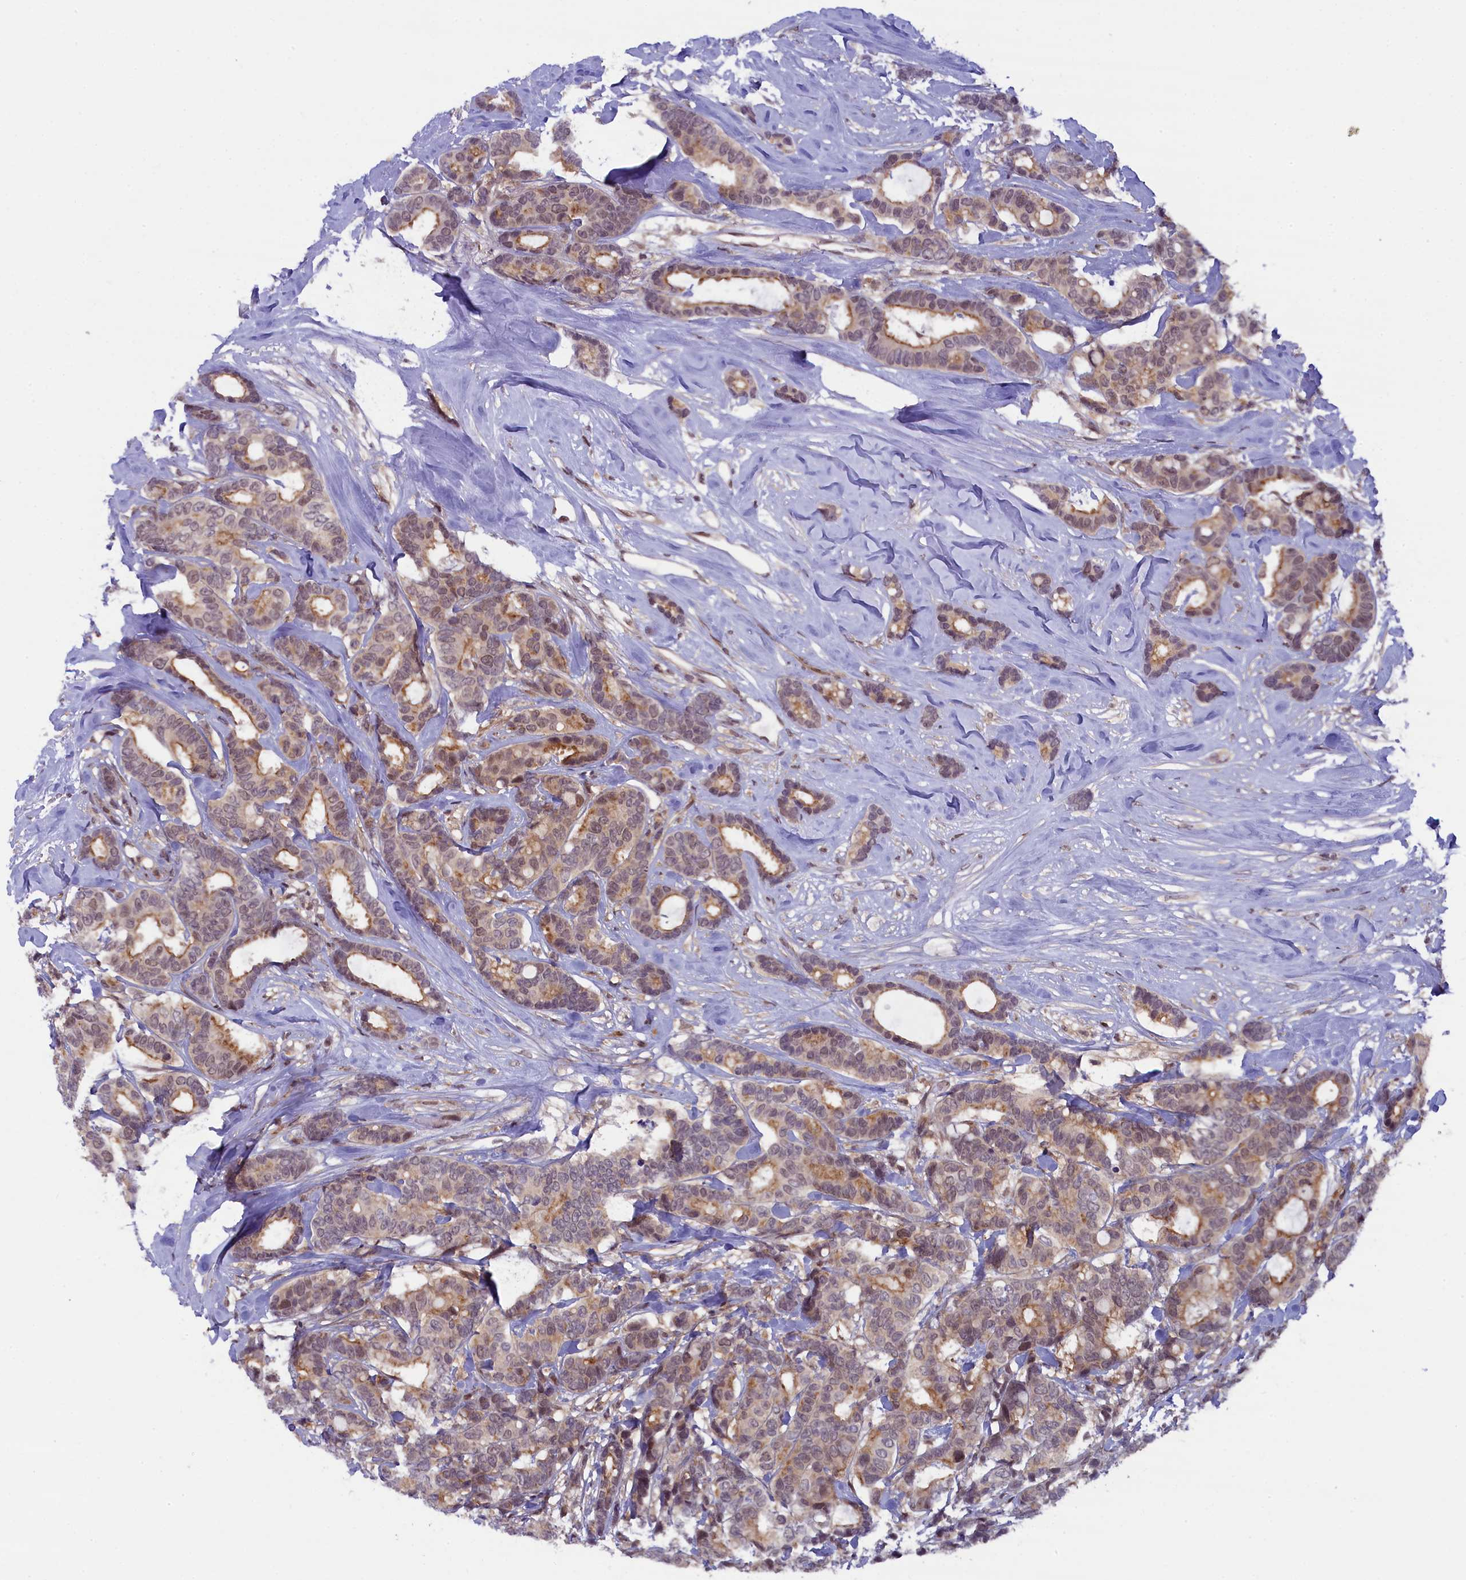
{"staining": {"intensity": "moderate", "quantity": "25%-75%", "location": "cytoplasmic/membranous,nuclear"}, "tissue": "breast cancer", "cell_type": "Tumor cells", "image_type": "cancer", "snomed": [{"axis": "morphology", "description": "Duct carcinoma"}, {"axis": "topography", "description": "Breast"}], "caption": "DAB immunohistochemical staining of infiltrating ductal carcinoma (breast) demonstrates moderate cytoplasmic/membranous and nuclear protein positivity in about 25%-75% of tumor cells.", "gene": "FCHO1", "patient": {"sex": "female", "age": 87}}